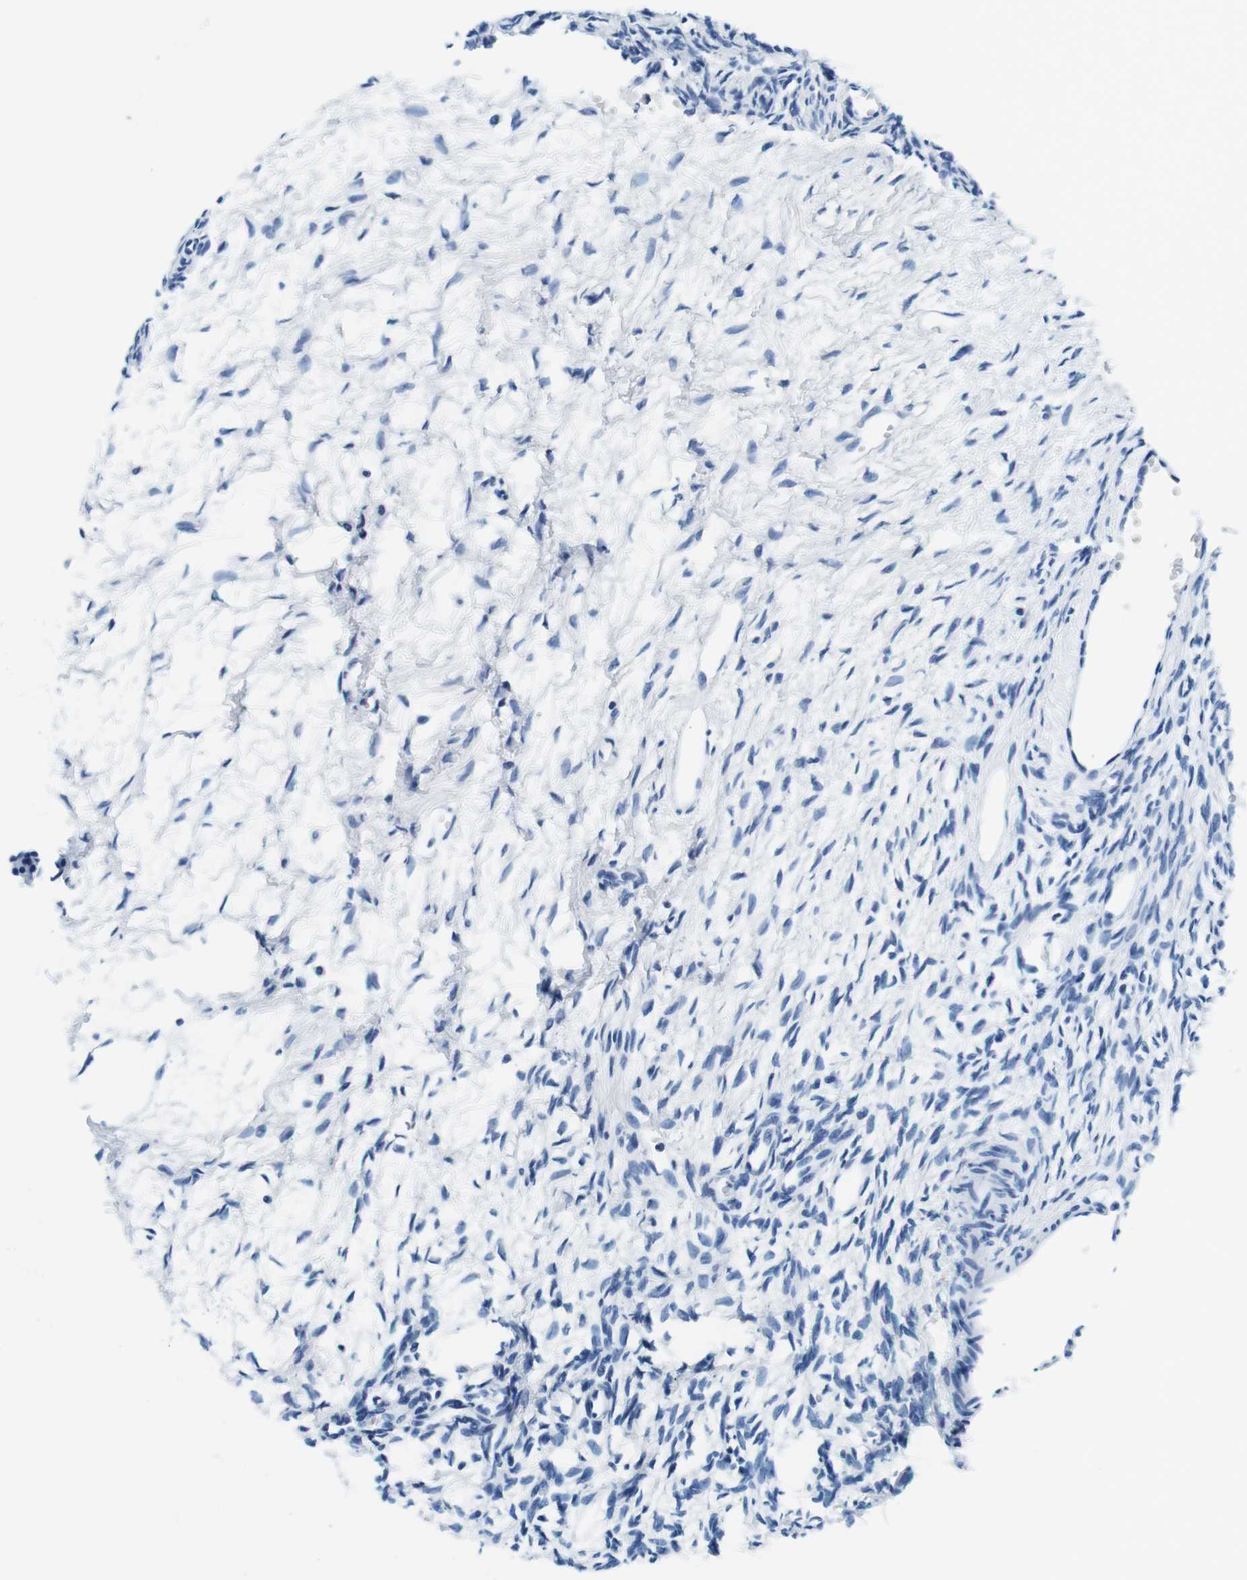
{"staining": {"intensity": "negative", "quantity": "none", "location": "none"}, "tissue": "ovary", "cell_type": "Follicle cells", "image_type": "normal", "snomed": [{"axis": "morphology", "description": "Normal tissue, NOS"}, {"axis": "topography", "description": "Ovary"}], "caption": "This is an IHC histopathology image of unremarkable human ovary. There is no staining in follicle cells.", "gene": "ELANE", "patient": {"sex": "female", "age": 33}}